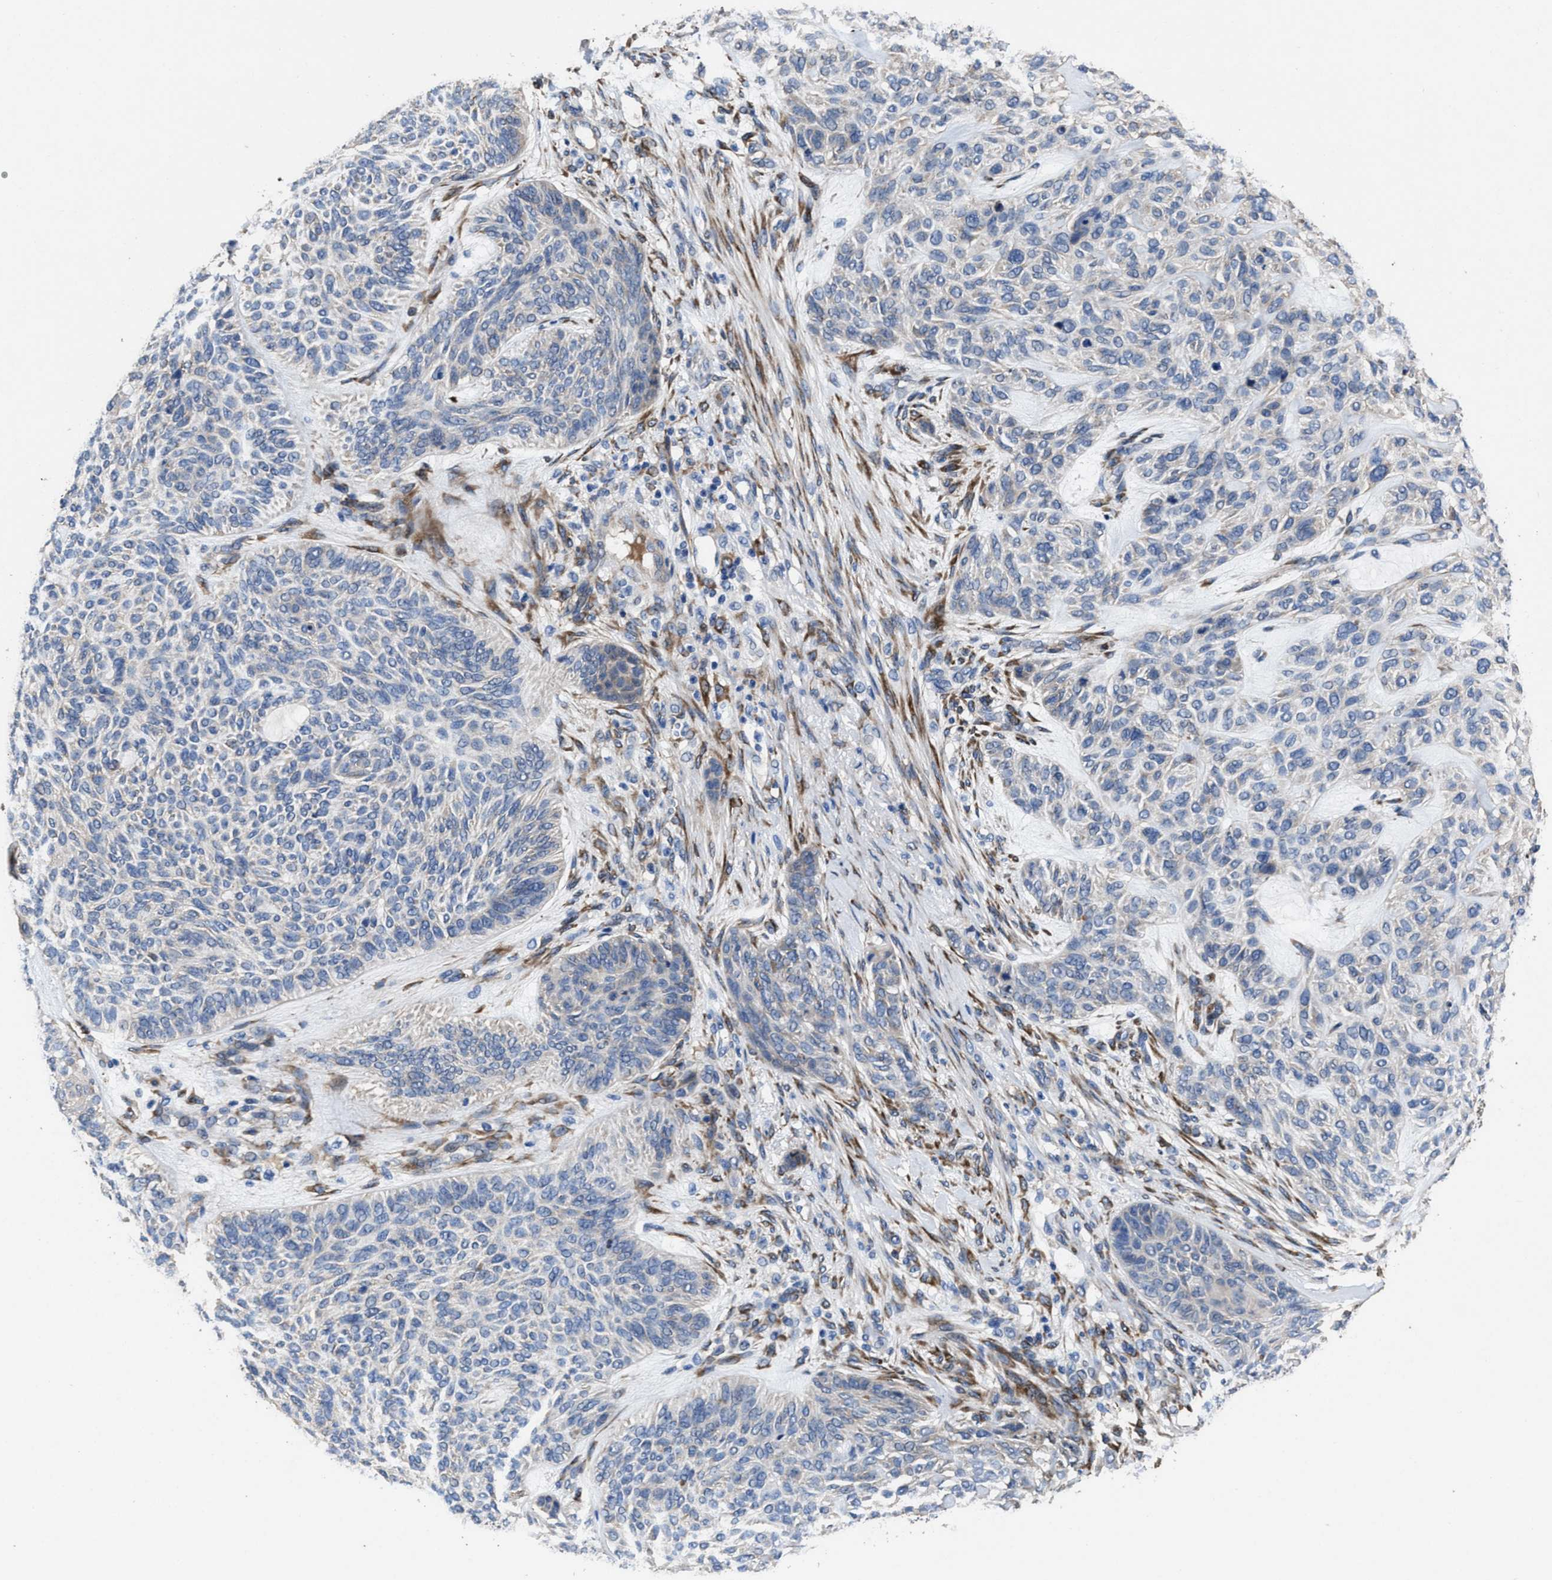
{"staining": {"intensity": "negative", "quantity": "none", "location": "none"}, "tissue": "skin cancer", "cell_type": "Tumor cells", "image_type": "cancer", "snomed": [{"axis": "morphology", "description": "Basal cell carcinoma"}, {"axis": "topography", "description": "Skin"}], "caption": "This histopathology image is of skin cancer stained with immunohistochemistry to label a protein in brown with the nuclei are counter-stained blue. There is no staining in tumor cells. (Immunohistochemistry (ihc), brightfield microscopy, high magnification).", "gene": "IDNK", "patient": {"sex": "male", "age": 55}}